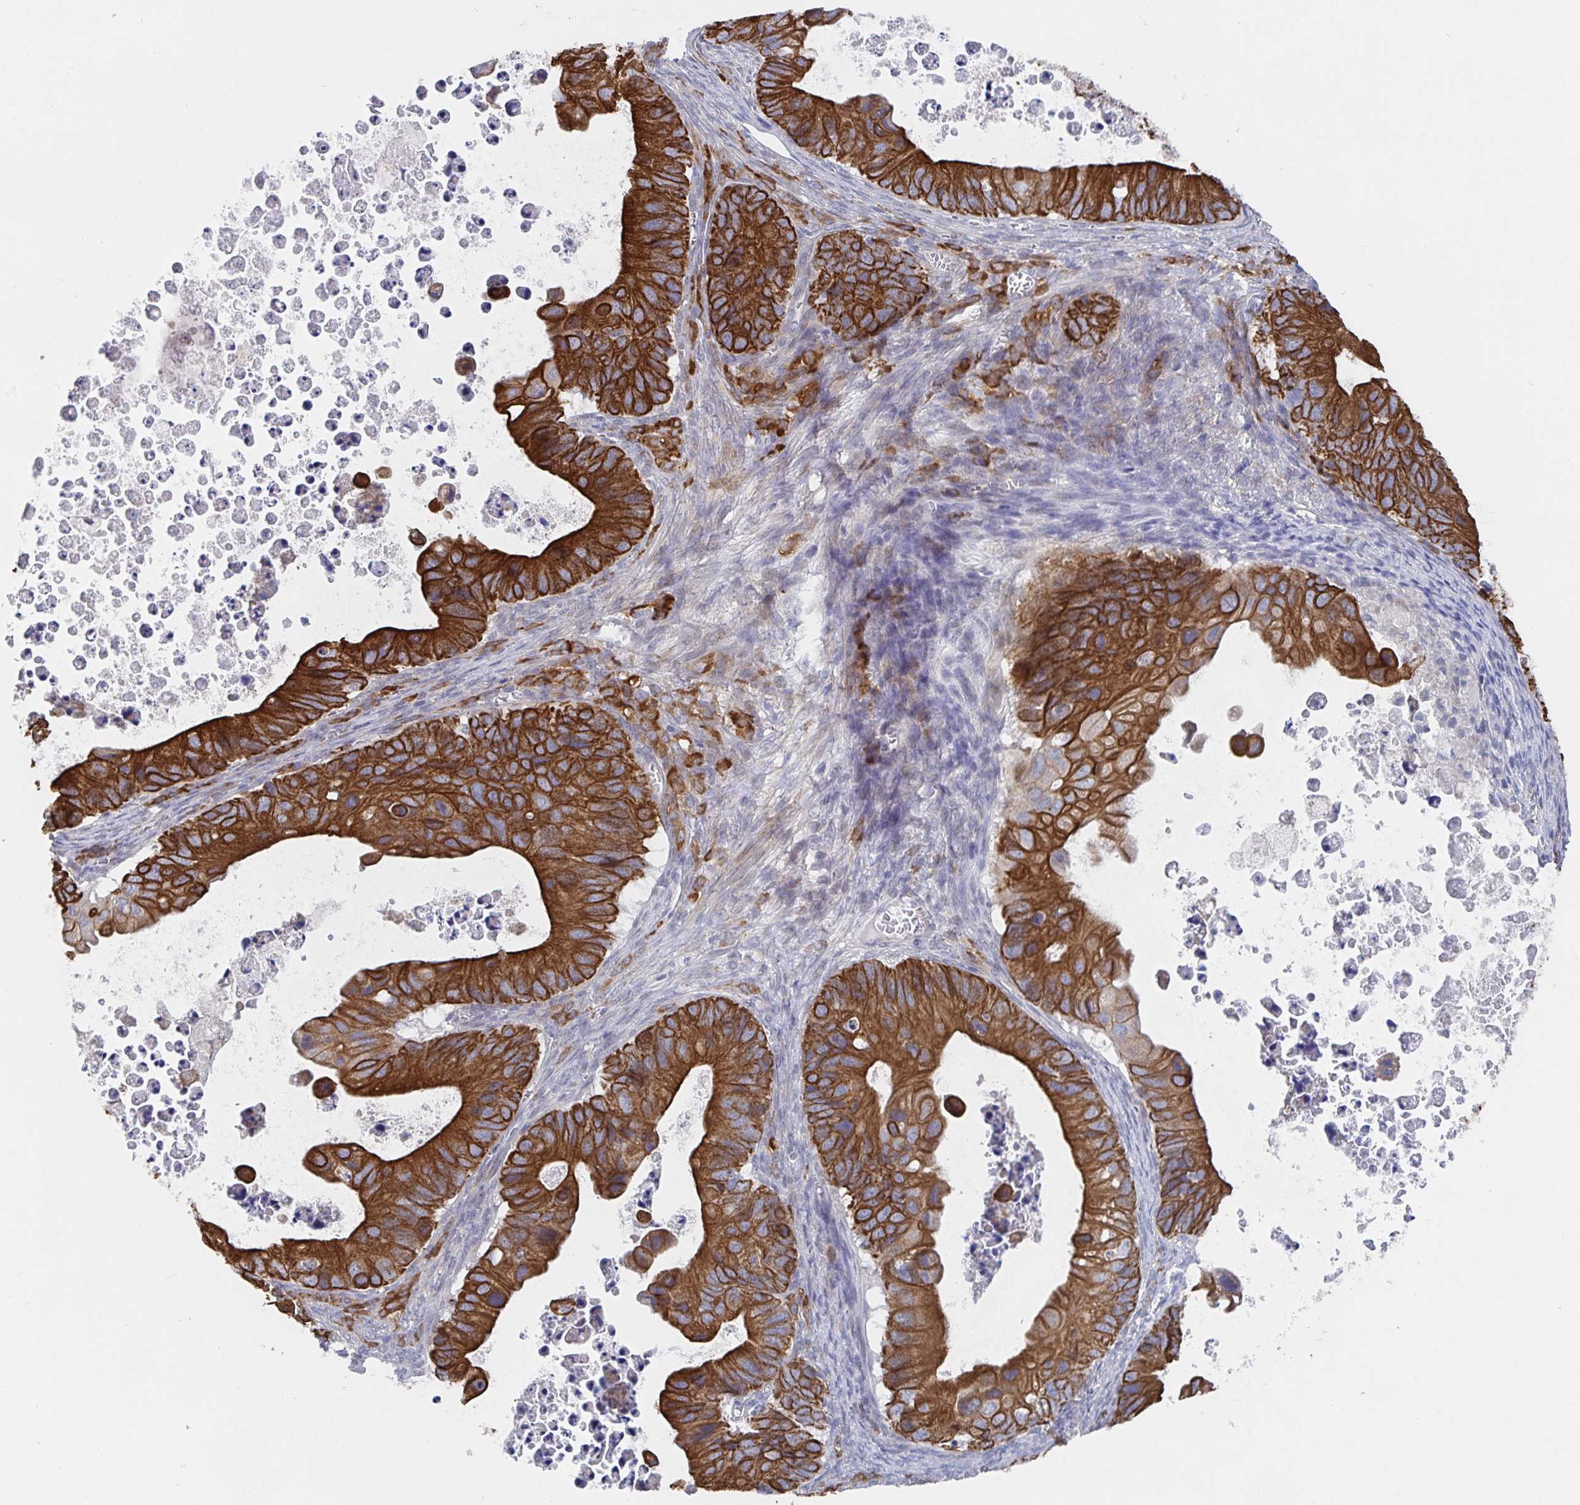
{"staining": {"intensity": "strong", "quantity": ">75%", "location": "cytoplasmic/membranous"}, "tissue": "ovarian cancer", "cell_type": "Tumor cells", "image_type": "cancer", "snomed": [{"axis": "morphology", "description": "Cystadenocarcinoma, mucinous, NOS"}, {"axis": "topography", "description": "Ovary"}], "caption": "Approximately >75% of tumor cells in ovarian mucinous cystadenocarcinoma reveal strong cytoplasmic/membranous protein expression as visualized by brown immunohistochemical staining.", "gene": "ZIK1", "patient": {"sex": "female", "age": 64}}